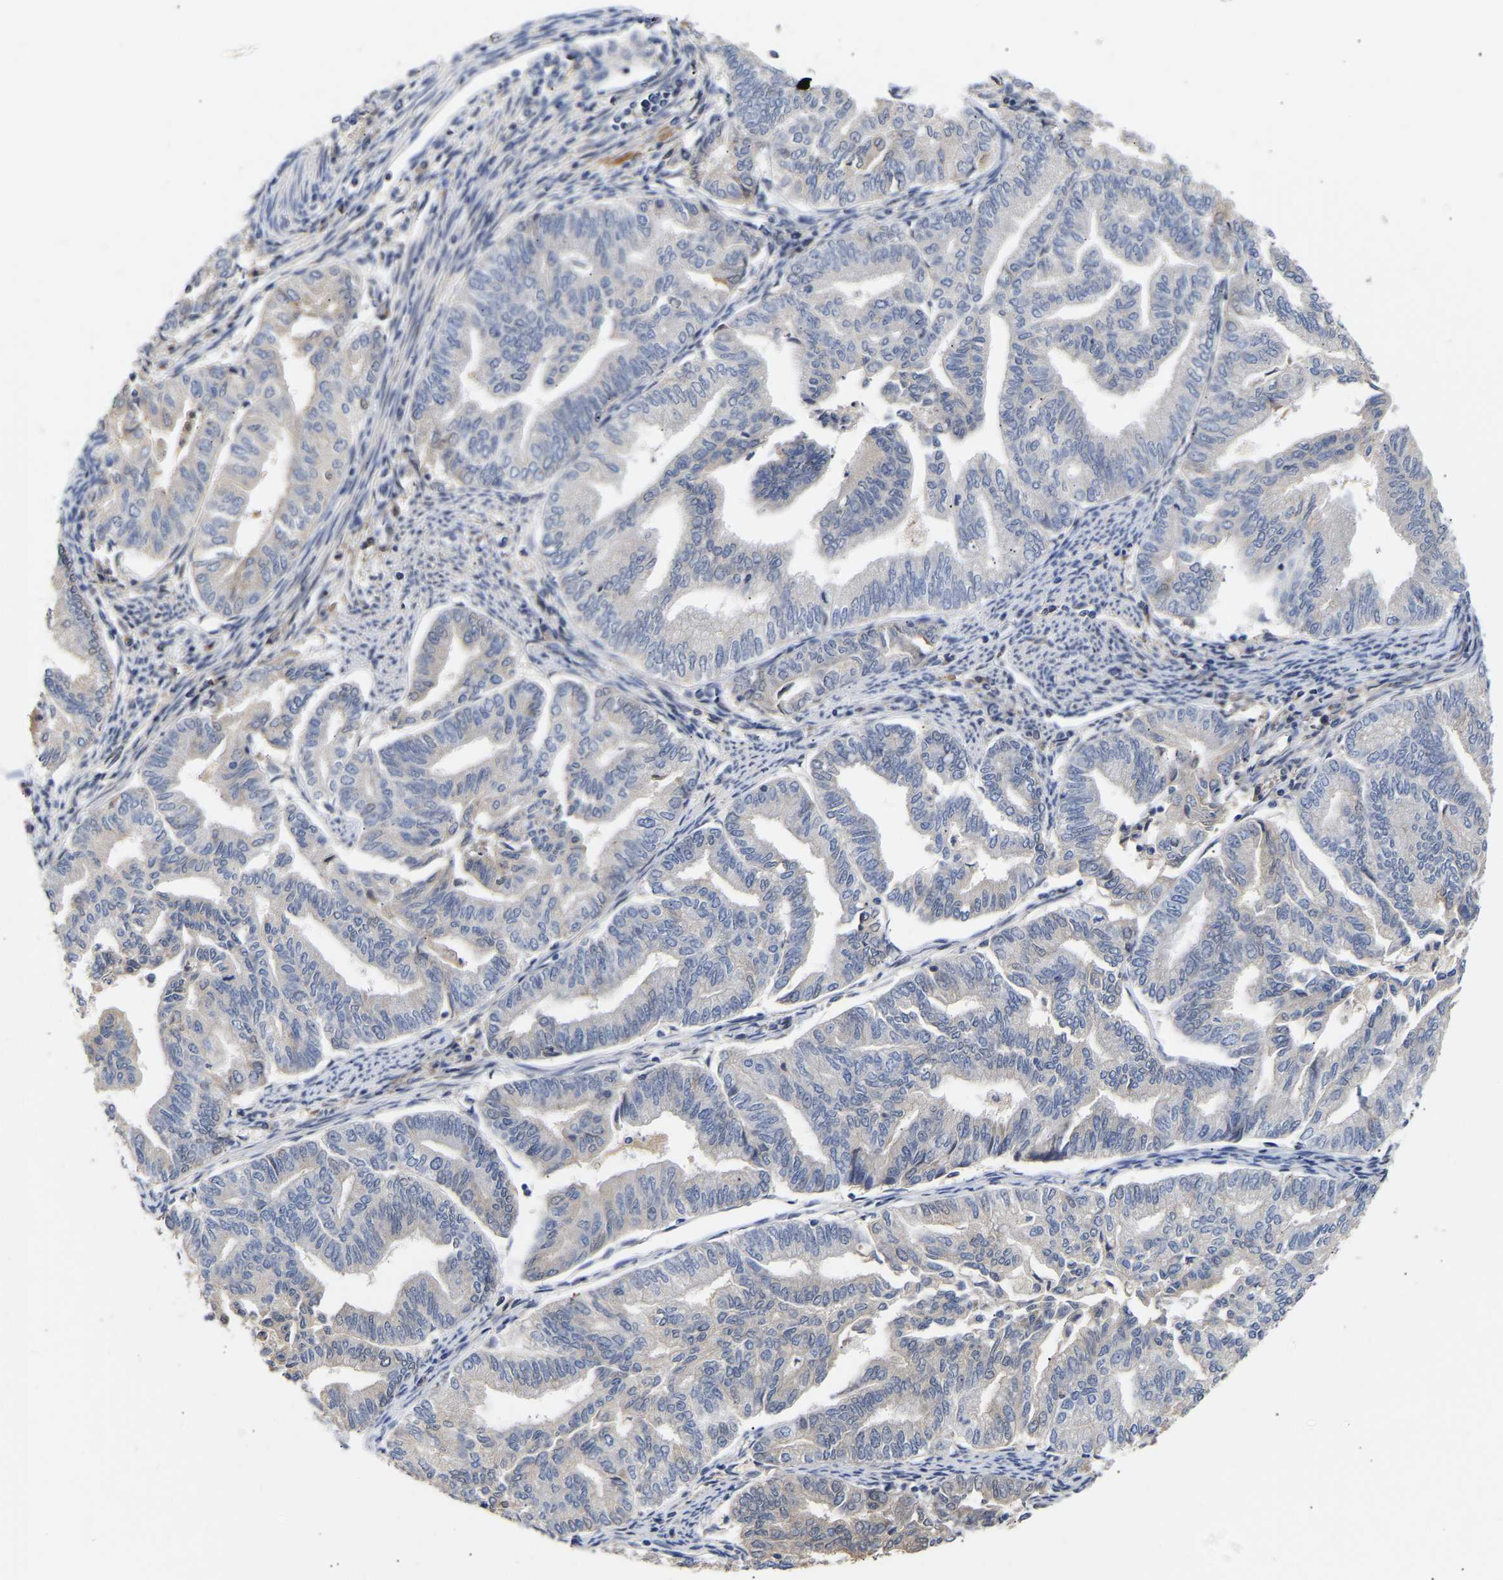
{"staining": {"intensity": "negative", "quantity": "none", "location": "none"}, "tissue": "endometrial cancer", "cell_type": "Tumor cells", "image_type": "cancer", "snomed": [{"axis": "morphology", "description": "Adenocarcinoma, NOS"}, {"axis": "topography", "description": "Endometrium"}], "caption": "High power microscopy micrograph of an immunohistochemistry micrograph of endometrial cancer, revealing no significant staining in tumor cells.", "gene": "KASH5", "patient": {"sex": "female", "age": 79}}